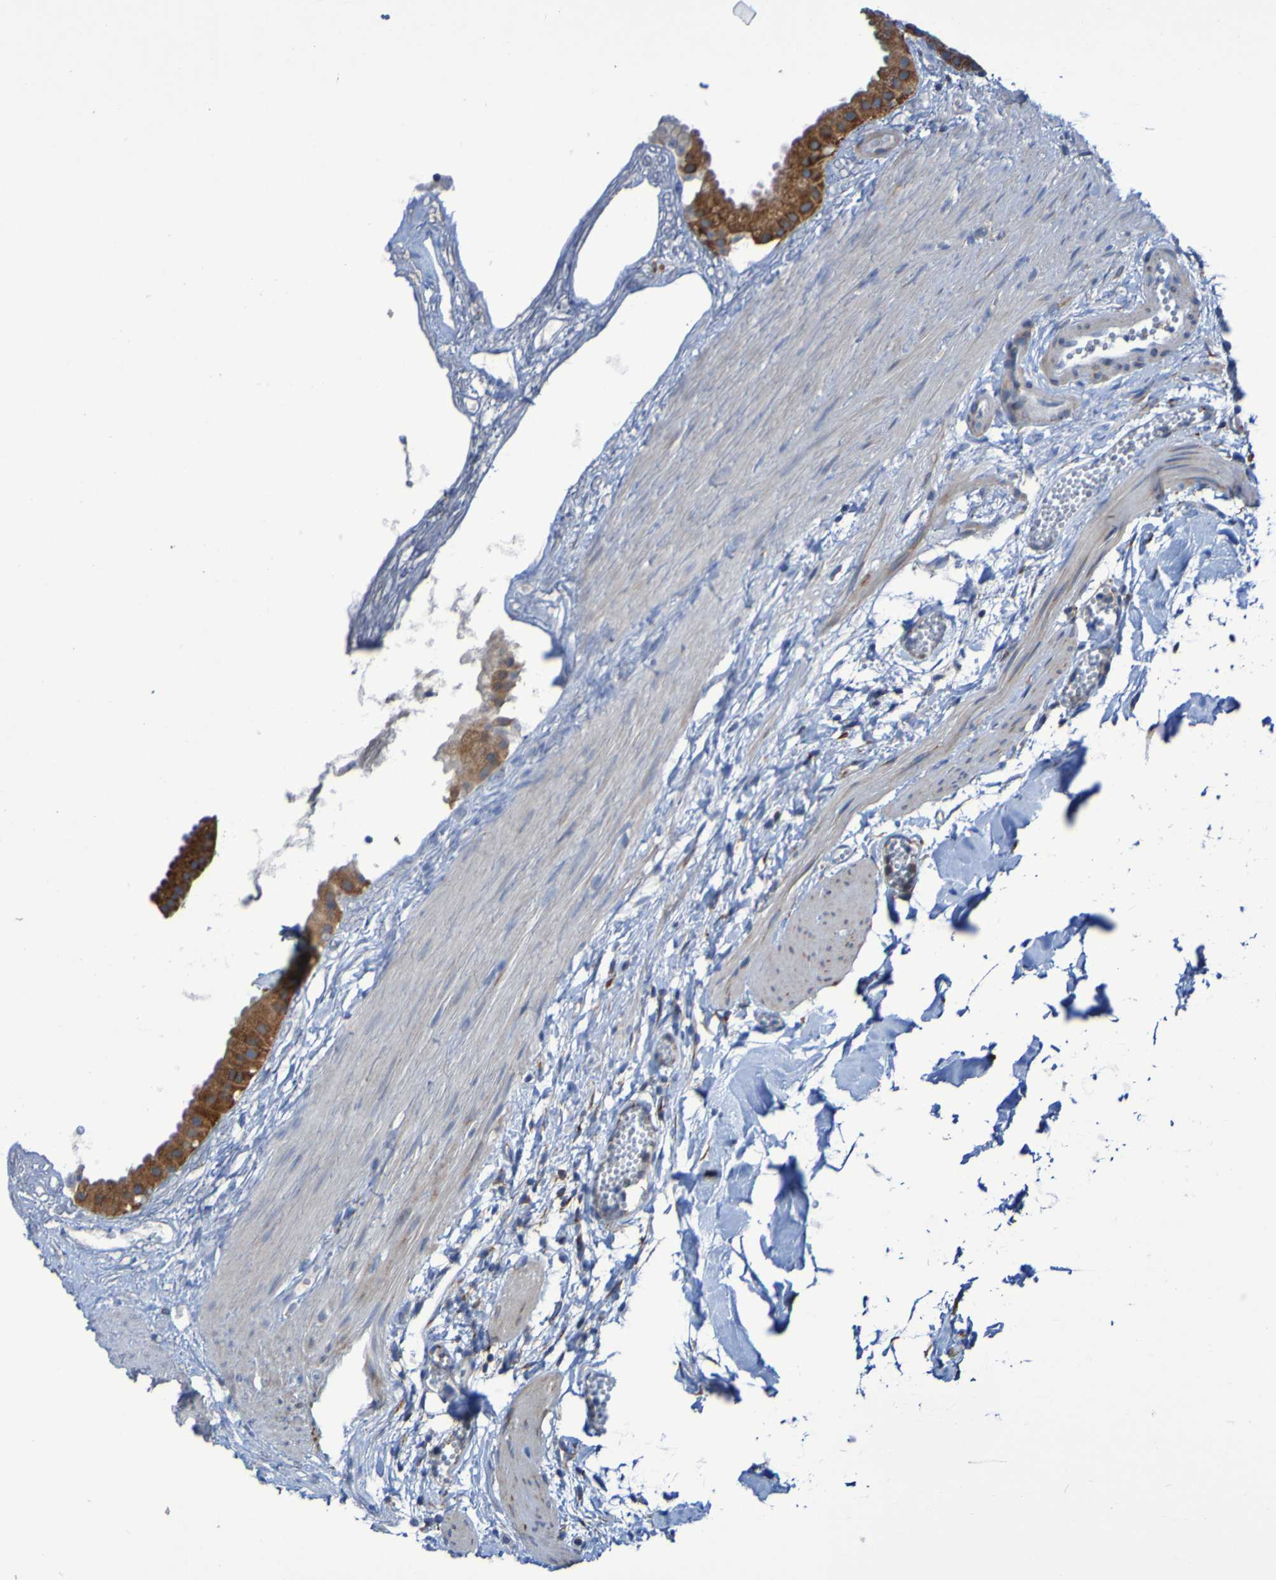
{"staining": {"intensity": "strong", "quantity": ">75%", "location": "cytoplasmic/membranous"}, "tissue": "gallbladder", "cell_type": "Glandular cells", "image_type": "normal", "snomed": [{"axis": "morphology", "description": "Normal tissue, NOS"}, {"axis": "topography", "description": "Gallbladder"}], "caption": "Normal gallbladder was stained to show a protein in brown. There is high levels of strong cytoplasmic/membranous staining in approximately >75% of glandular cells. (DAB (3,3'-diaminobenzidine) IHC with brightfield microscopy, high magnification).", "gene": "FKBP3", "patient": {"sex": "female", "age": 64}}